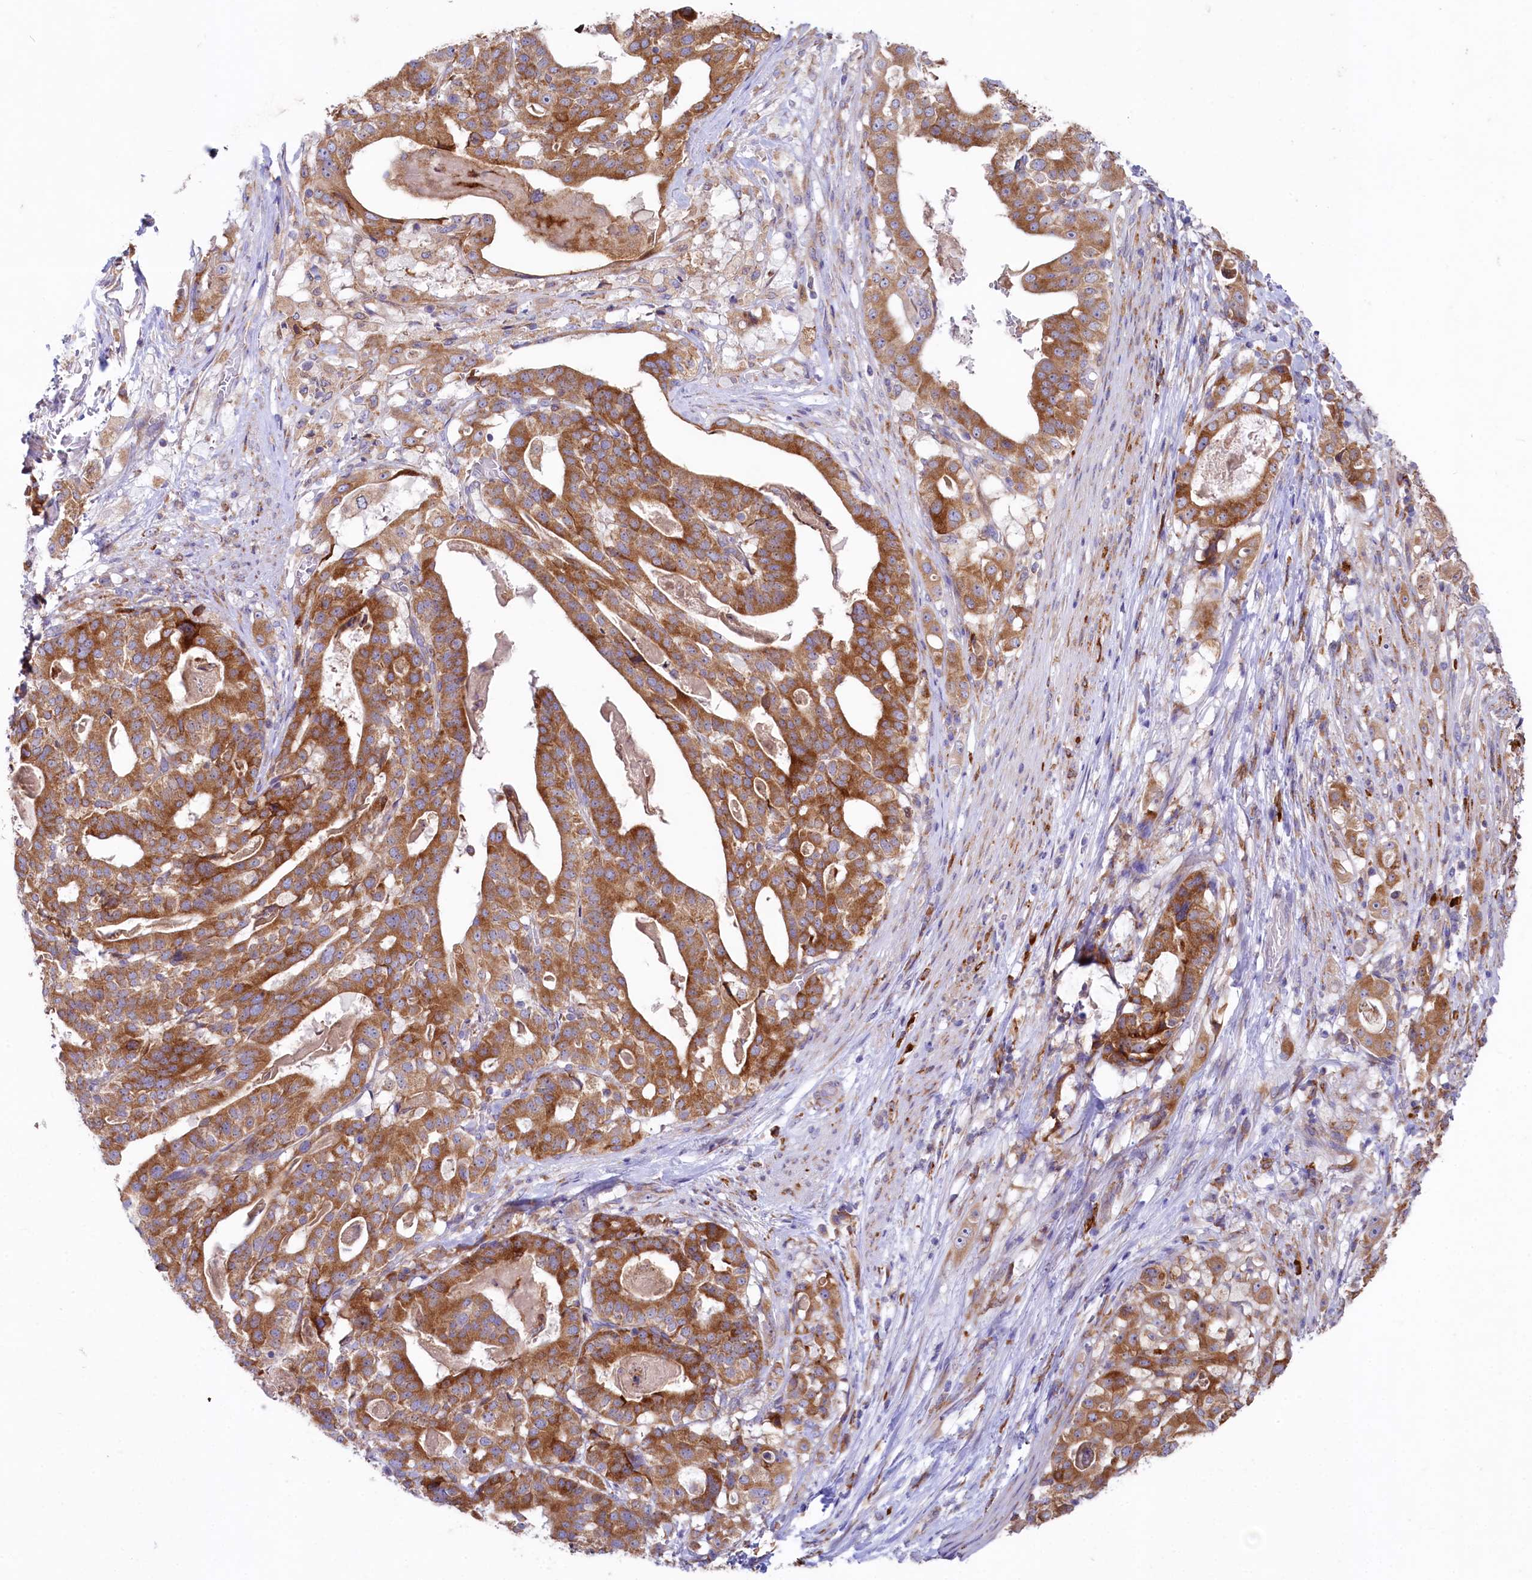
{"staining": {"intensity": "moderate", "quantity": ">75%", "location": "cytoplasmic/membranous"}, "tissue": "stomach cancer", "cell_type": "Tumor cells", "image_type": "cancer", "snomed": [{"axis": "morphology", "description": "Adenocarcinoma, NOS"}, {"axis": "topography", "description": "Stomach"}], "caption": "A high-resolution image shows immunohistochemistry (IHC) staining of adenocarcinoma (stomach), which shows moderate cytoplasmic/membranous positivity in about >75% of tumor cells.", "gene": "CHID1", "patient": {"sex": "male", "age": 48}}